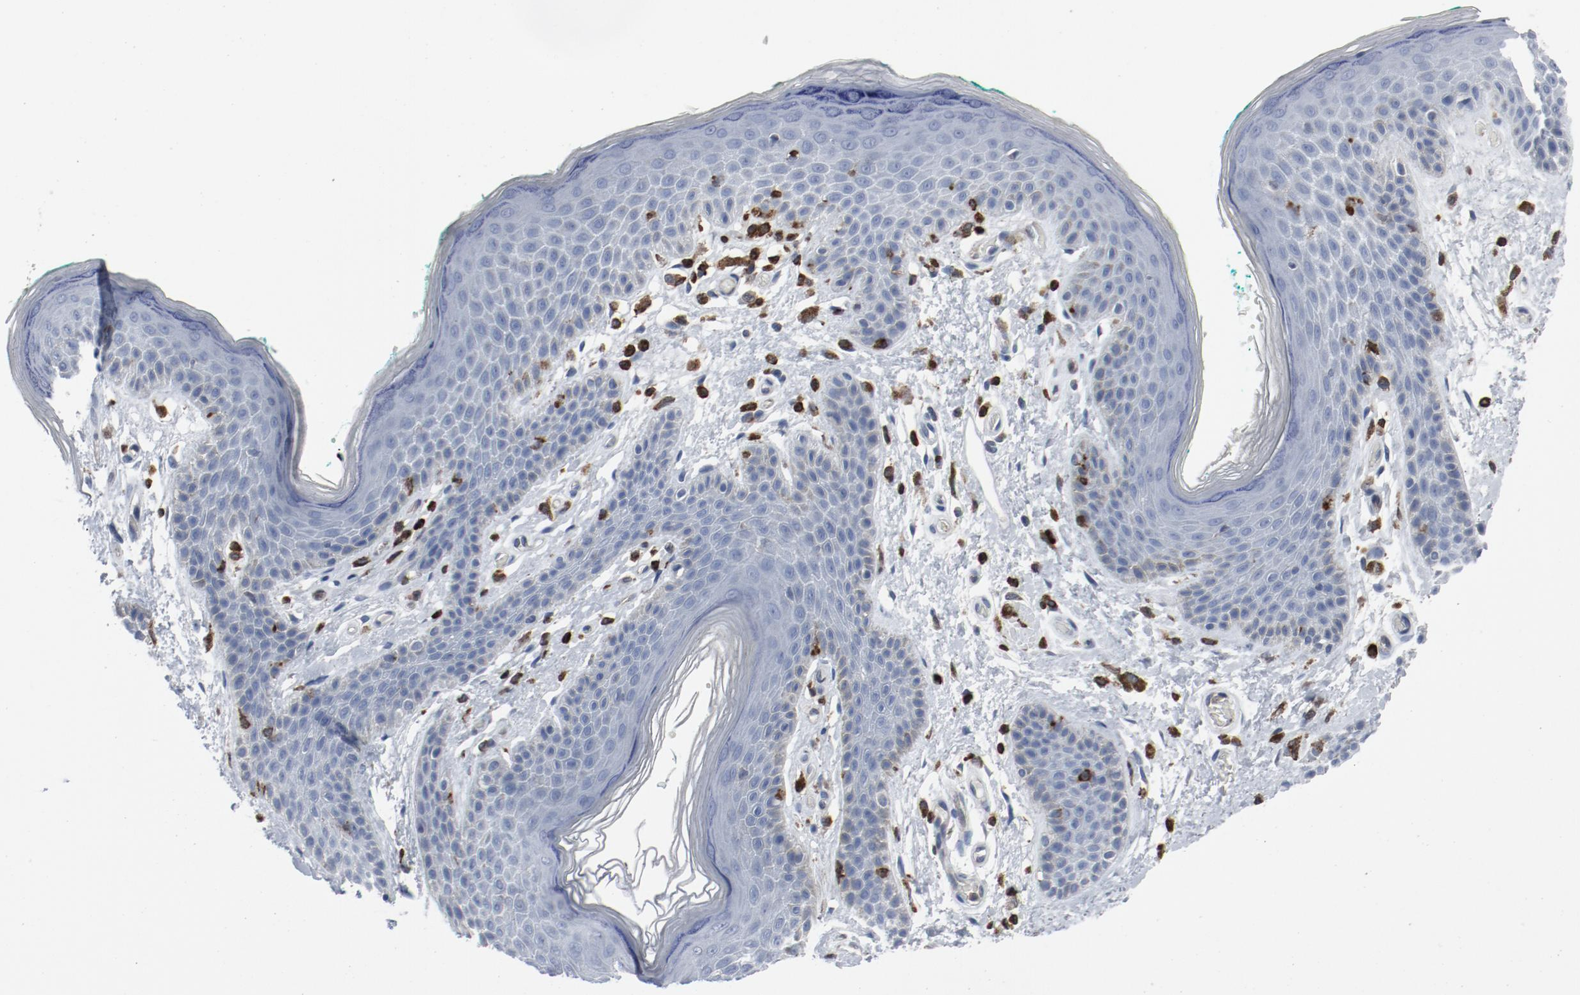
{"staining": {"intensity": "negative", "quantity": "none", "location": "none"}, "tissue": "skin", "cell_type": "Epidermal cells", "image_type": "normal", "snomed": [{"axis": "morphology", "description": "Normal tissue, NOS"}, {"axis": "topography", "description": "Anal"}], "caption": "Immunohistochemical staining of unremarkable skin reveals no significant positivity in epidermal cells. (Brightfield microscopy of DAB immunohistochemistry (IHC) at high magnification).", "gene": "LCP2", "patient": {"sex": "male", "age": 74}}